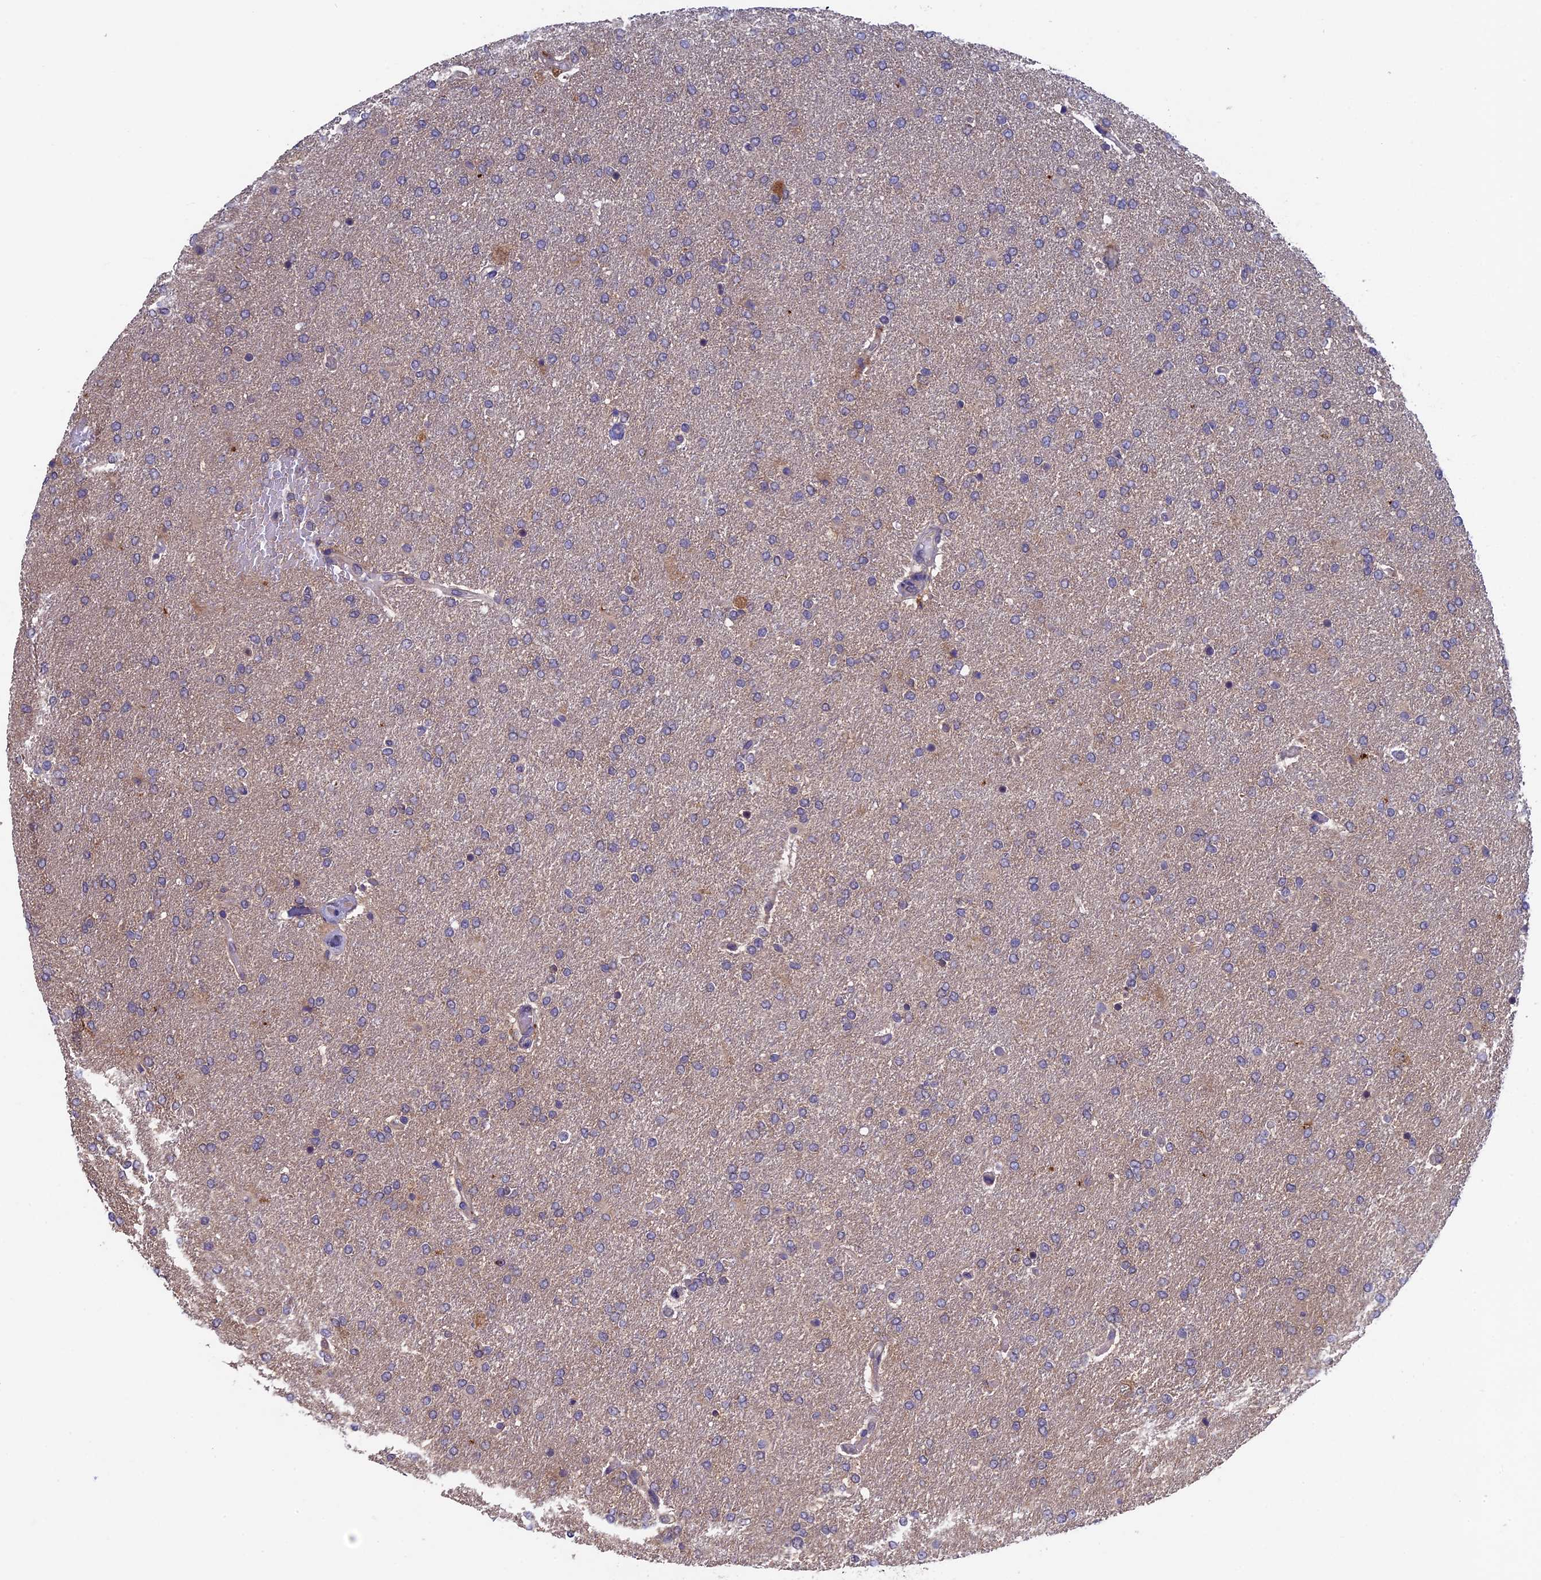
{"staining": {"intensity": "negative", "quantity": "none", "location": "none"}, "tissue": "glioma", "cell_type": "Tumor cells", "image_type": "cancer", "snomed": [{"axis": "morphology", "description": "Glioma, malignant, High grade"}, {"axis": "topography", "description": "Brain"}], "caption": "This is a image of immunohistochemistry staining of malignant high-grade glioma, which shows no positivity in tumor cells. (DAB IHC with hematoxylin counter stain).", "gene": "LCMT1", "patient": {"sex": "male", "age": 72}}